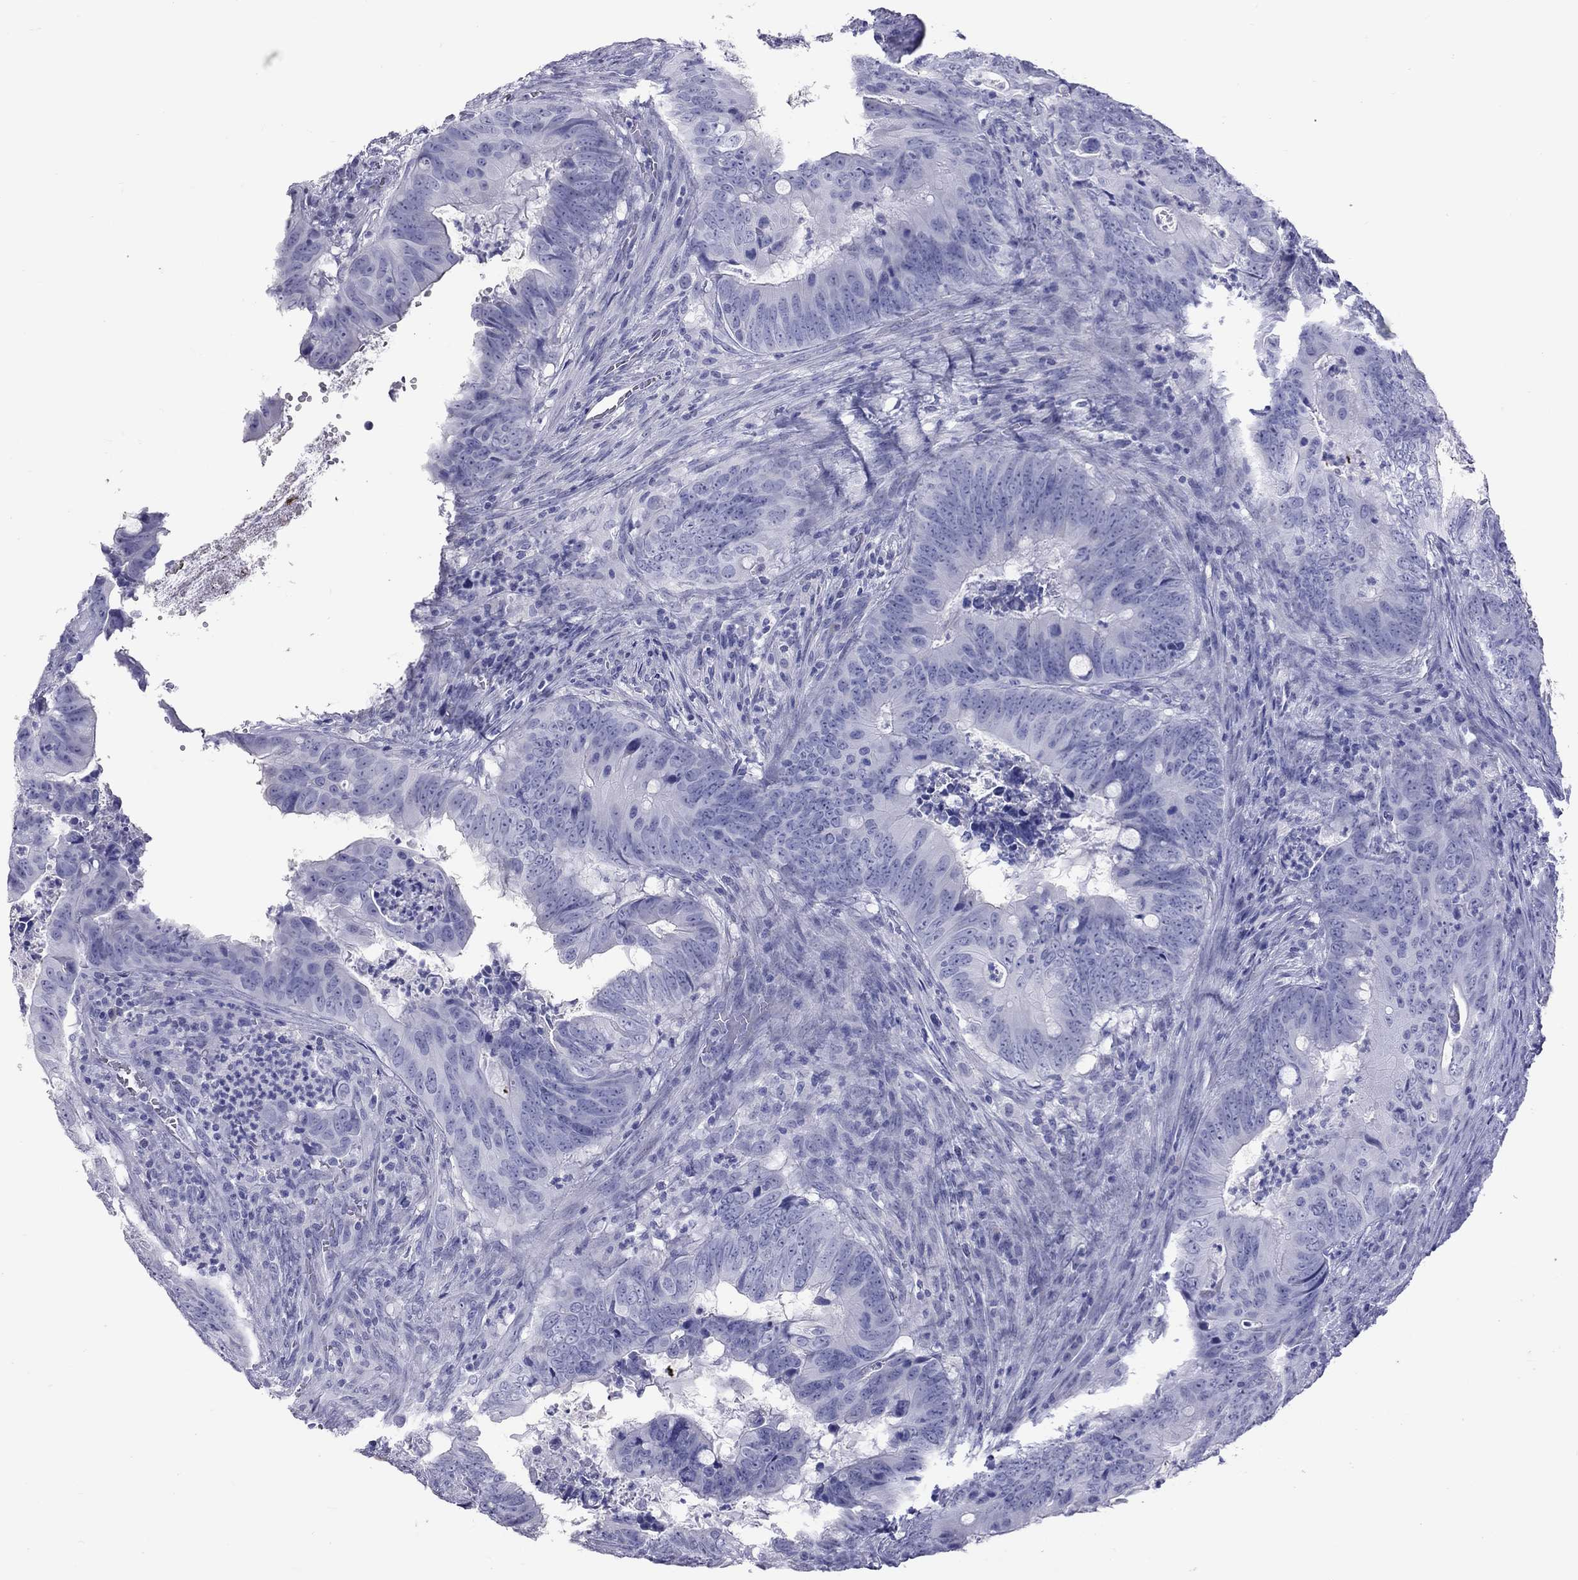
{"staining": {"intensity": "negative", "quantity": "none", "location": "none"}, "tissue": "colorectal cancer", "cell_type": "Tumor cells", "image_type": "cancer", "snomed": [{"axis": "morphology", "description": "Adenocarcinoma, NOS"}, {"axis": "topography", "description": "Colon"}], "caption": "The image demonstrates no significant positivity in tumor cells of colorectal cancer. The staining is performed using DAB brown chromogen with nuclei counter-stained in using hematoxylin.", "gene": "STAG3", "patient": {"sex": "female", "age": 82}}